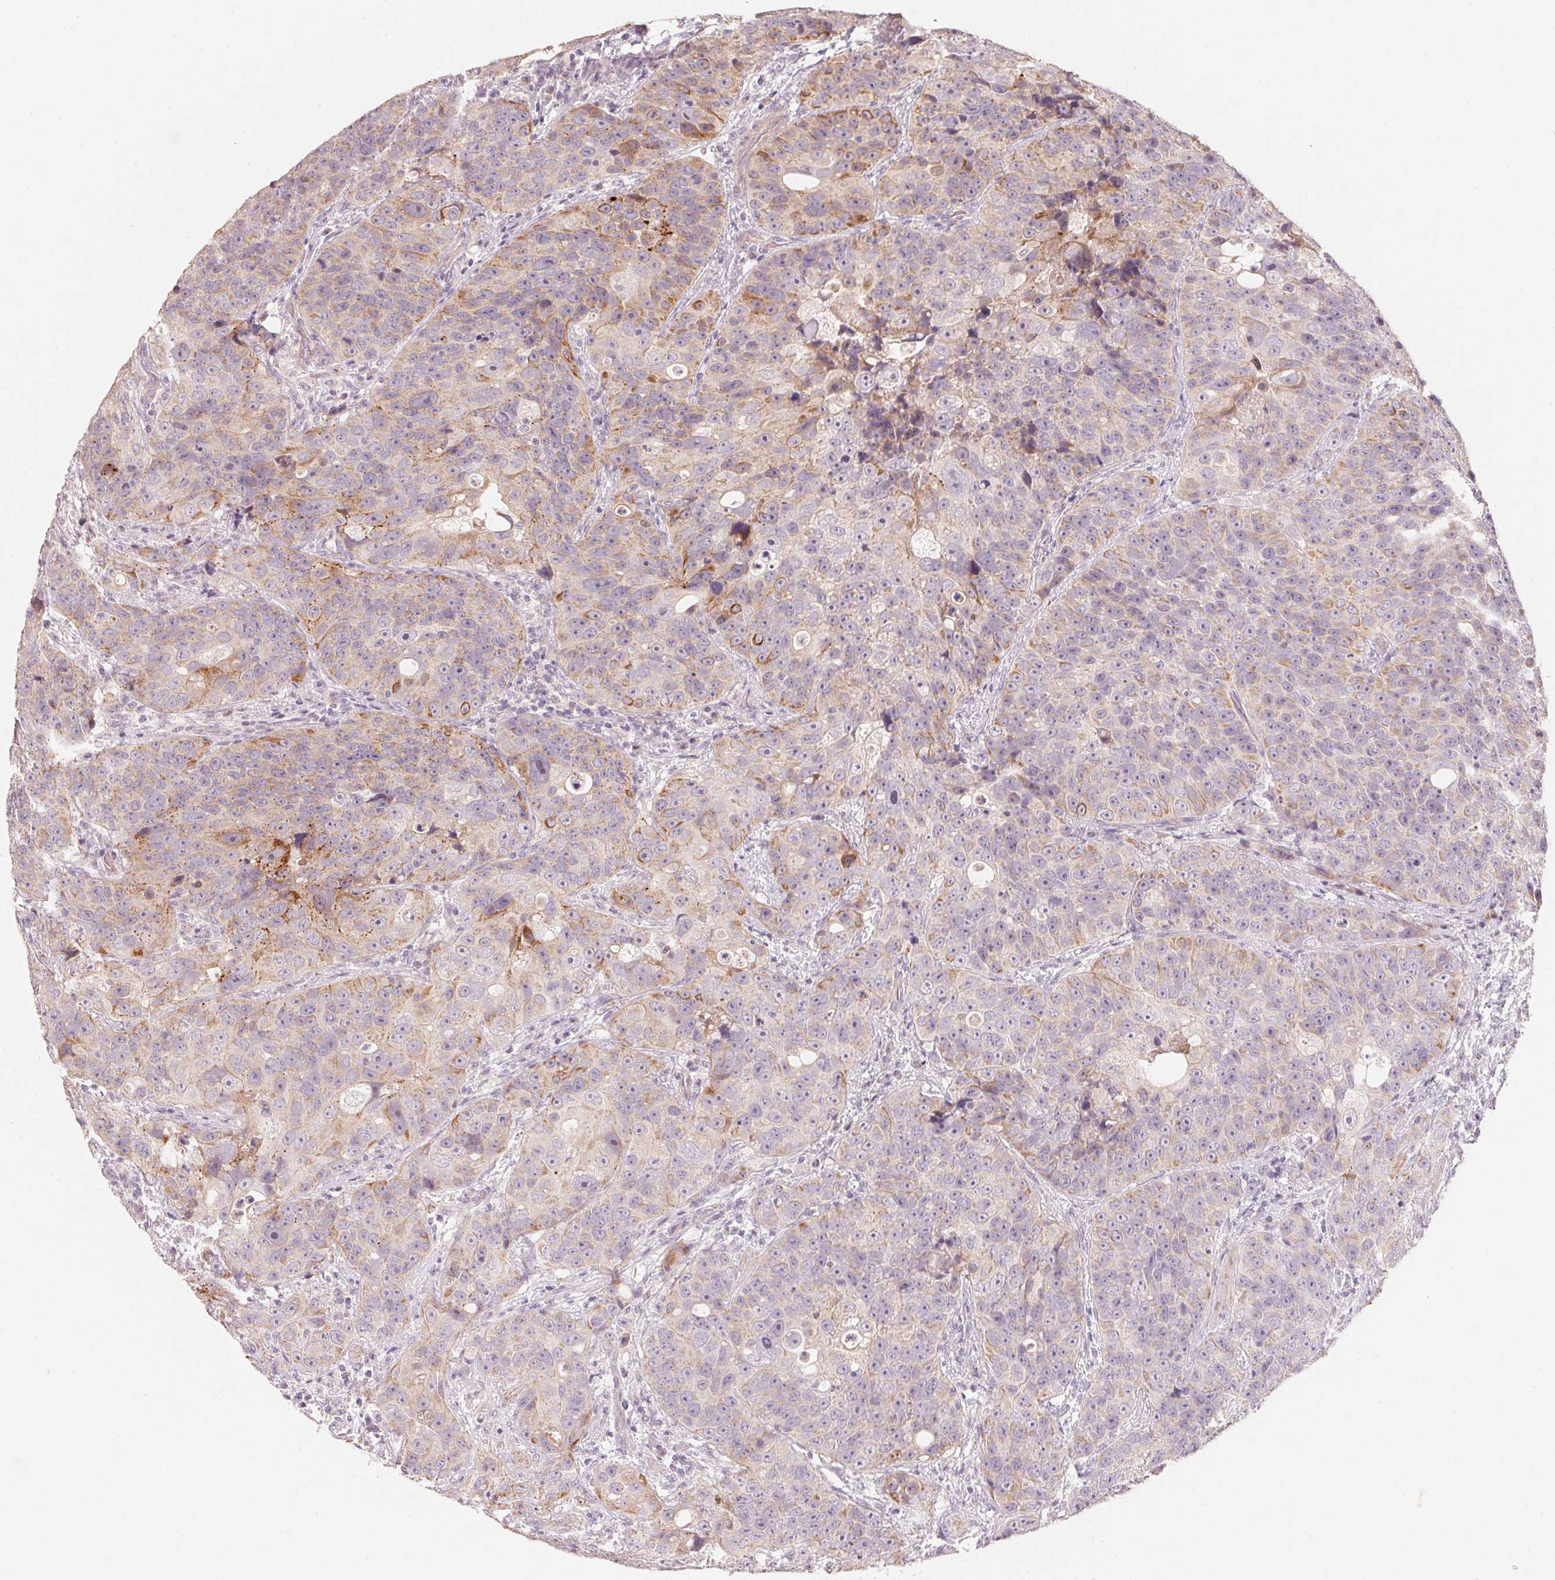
{"staining": {"intensity": "moderate", "quantity": "<25%", "location": "cytoplasmic/membranous"}, "tissue": "urothelial cancer", "cell_type": "Tumor cells", "image_type": "cancer", "snomed": [{"axis": "morphology", "description": "Urothelial carcinoma, NOS"}, {"axis": "topography", "description": "Urinary bladder"}], "caption": "Protein expression analysis of urothelial cancer exhibits moderate cytoplasmic/membranous staining in about <25% of tumor cells.", "gene": "TP53AIP1", "patient": {"sex": "male", "age": 52}}